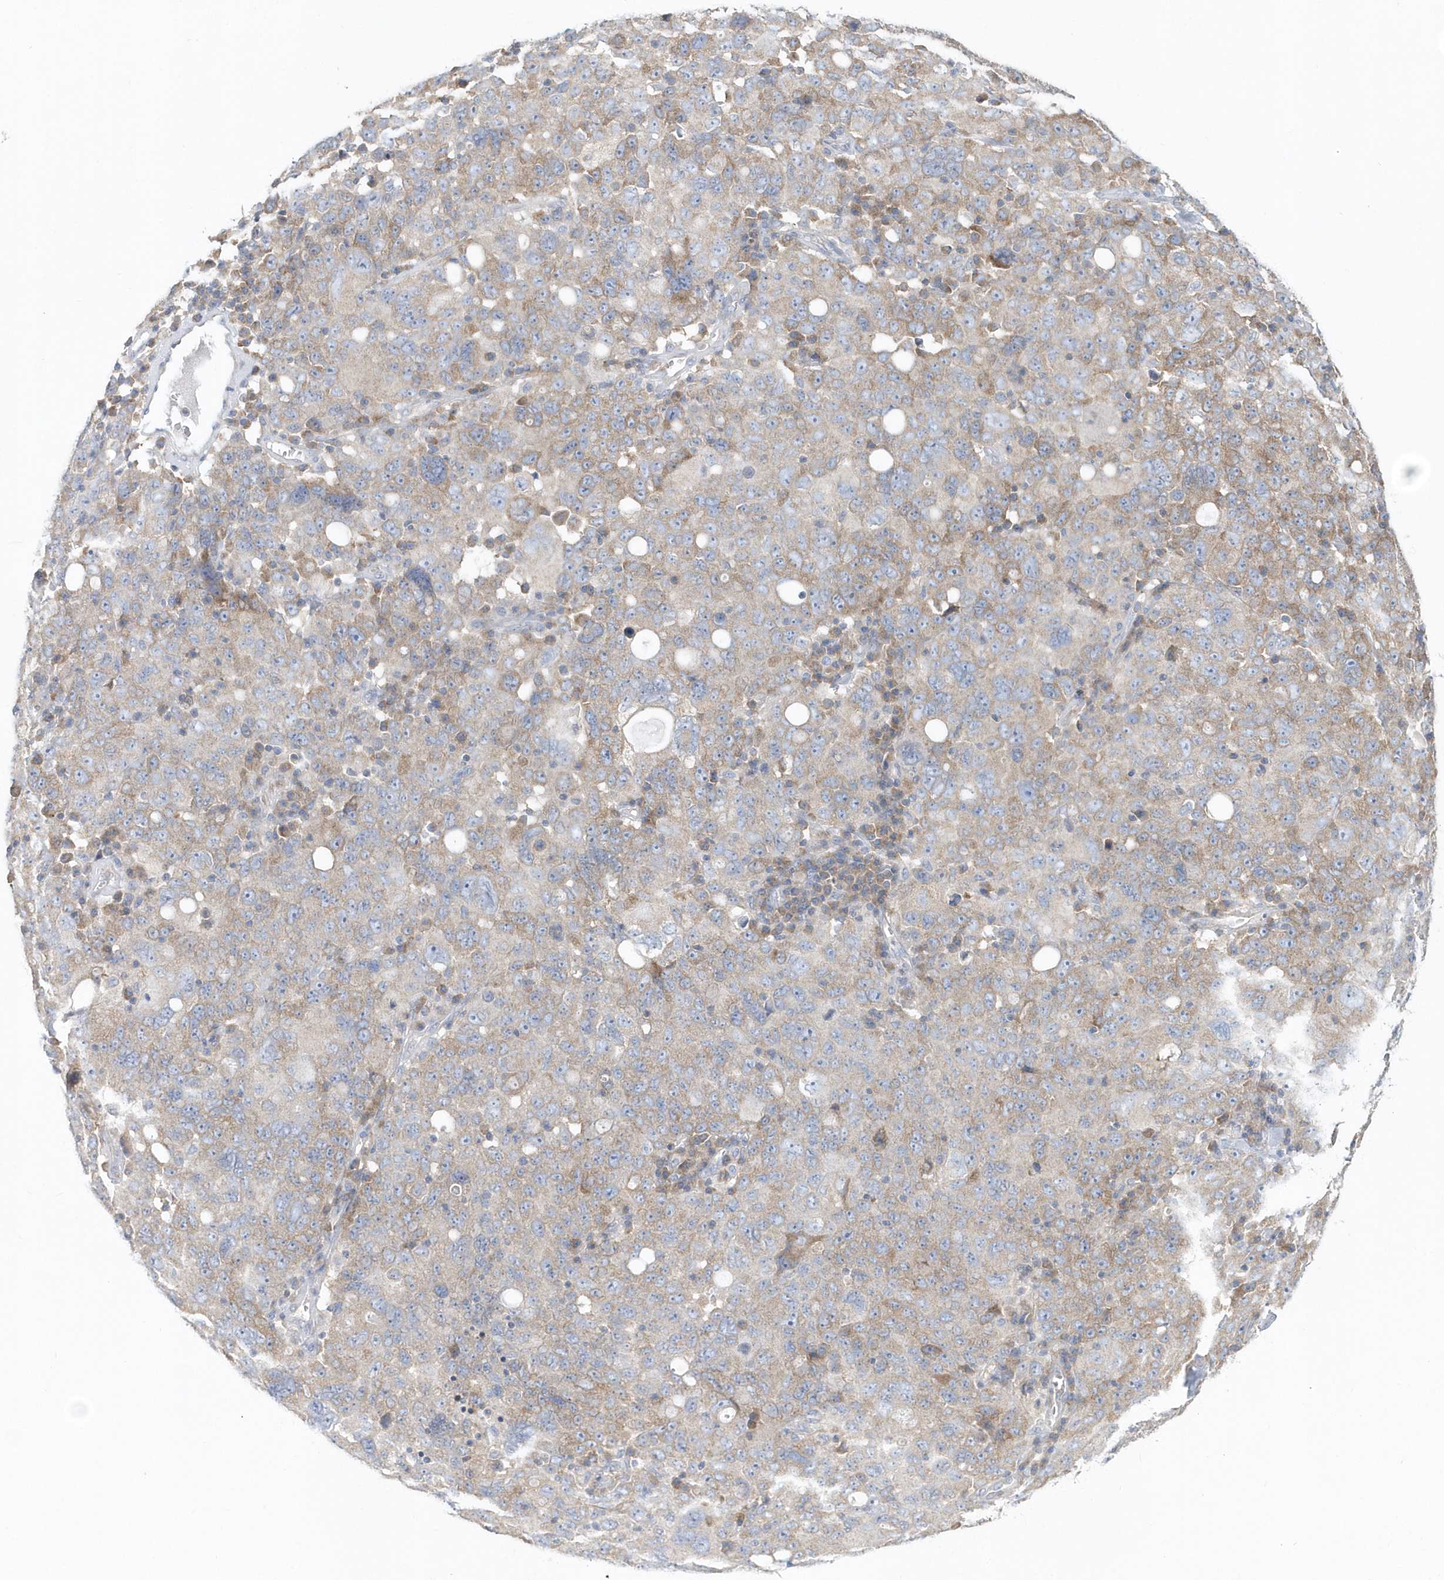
{"staining": {"intensity": "weak", "quantity": "25%-75%", "location": "cytoplasmic/membranous"}, "tissue": "ovarian cancer", "cell_type": "Tumor cells", "image_type": "cancer", "snomed": [{"axis": "morphology", "description": "Carcinoma, endometroid"}, {"axis": "topography", "description": "Ovary"}], "caption": "There is low levels of weak cytoplasmic/membranous staining in tumor cells of ovarian cancer (endometroid carcinoma), as demonstrated by immunohistochemical staining (brown color).", "gene": "EIF3C", "patient": {"sex": "female", "age": 62}}